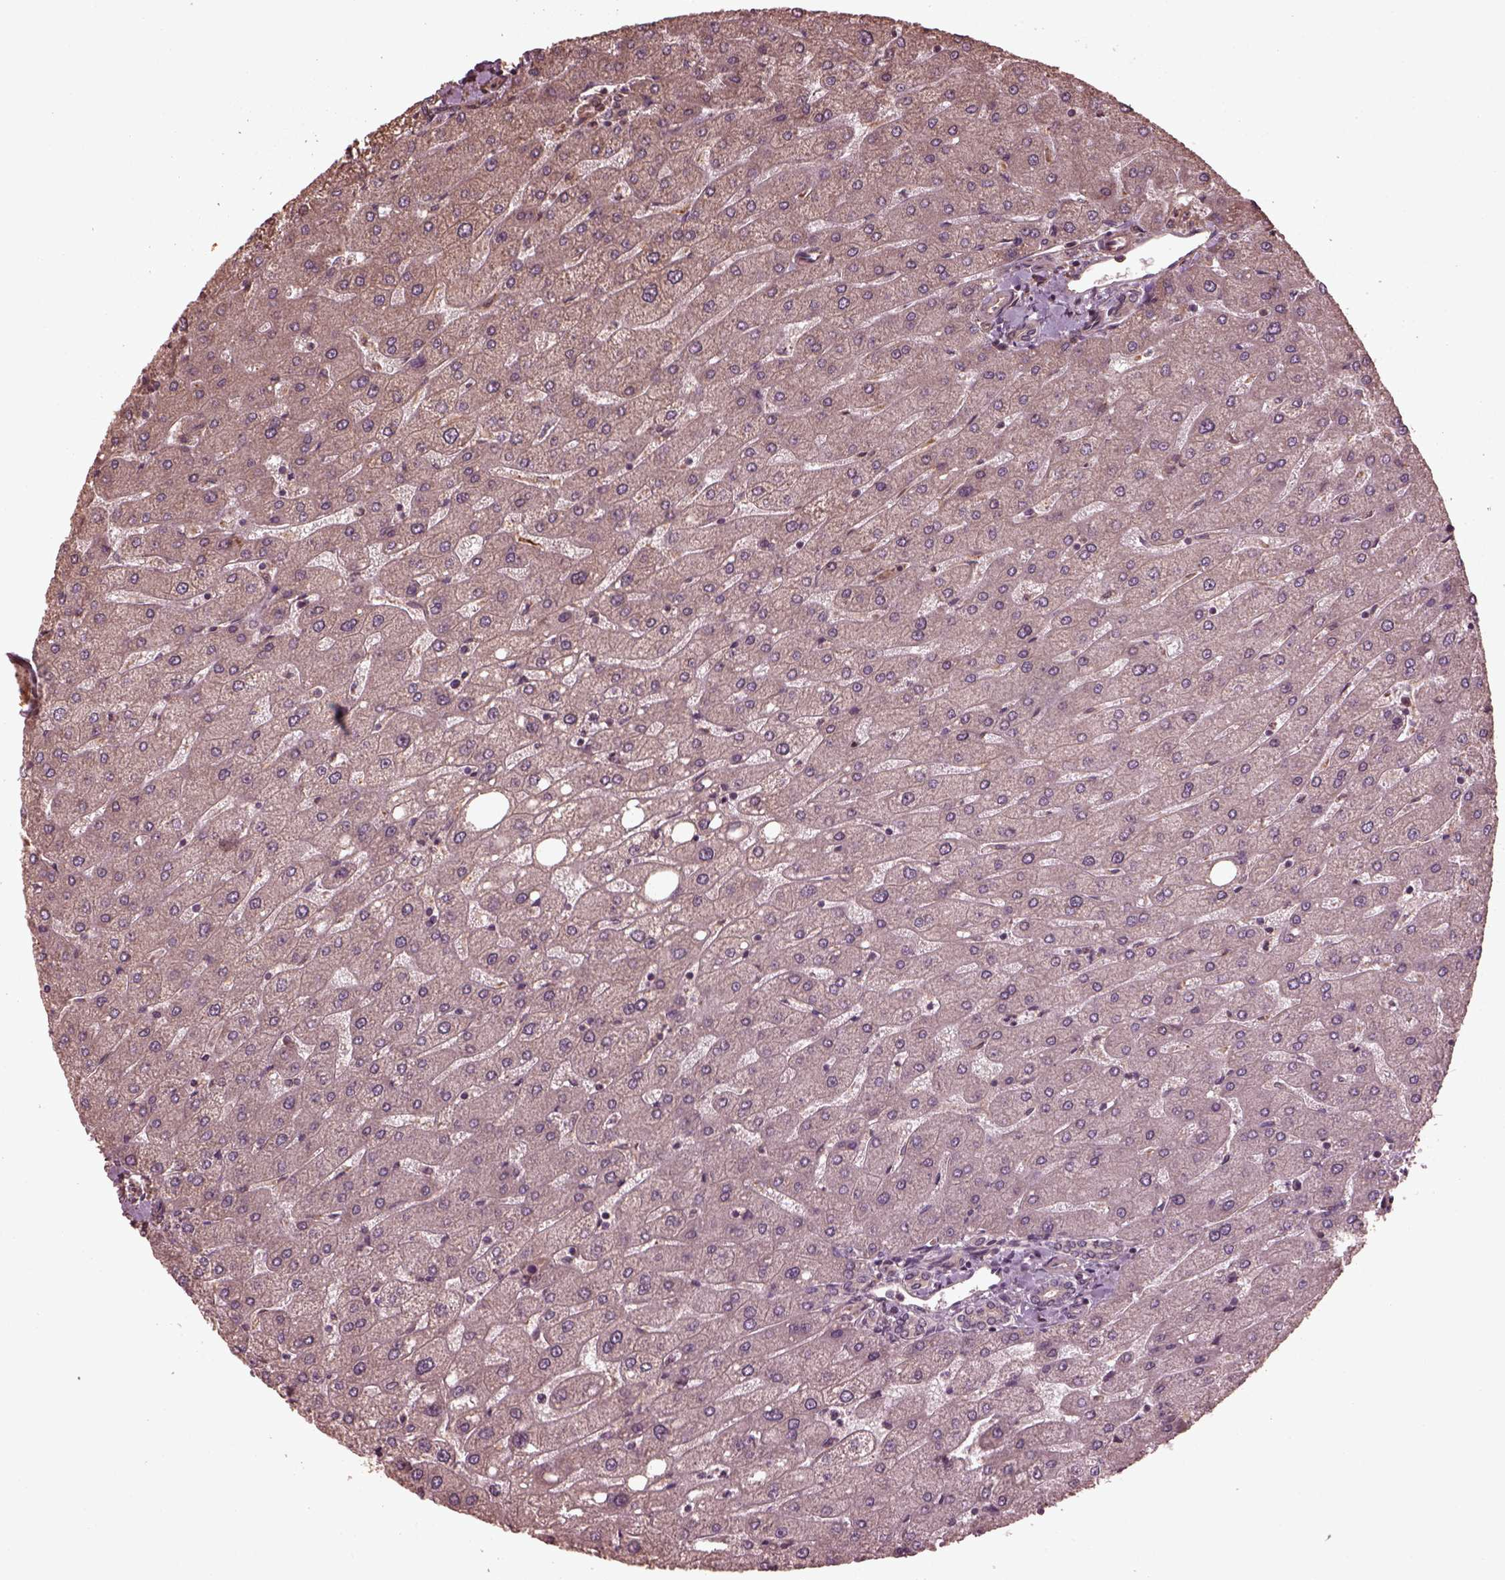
{"staining": {"intensity": "negative", "quantity": "none", "location": "none"}, "tissue": "liver", "cell_type": "Cholangiocytes", "image_type": "normal", "snomed": [{"axis": "morphology", "description": "Normal tissue, NOS"}, {"axis": "topography", "description": "Liver"}], "caption": "Immunohistochemistry image of unremarkable liver: human liver stained with DAB demonstrates no significant protein staining in cholangiocytes. The staining was performed using DAB to visualize the protein expression in brown, while the nuclei were stained in blue with hematoxylin (Magnification: 20x).", "gene": "GTPBP1", "patient": {"sex": "male", "age": 67}}